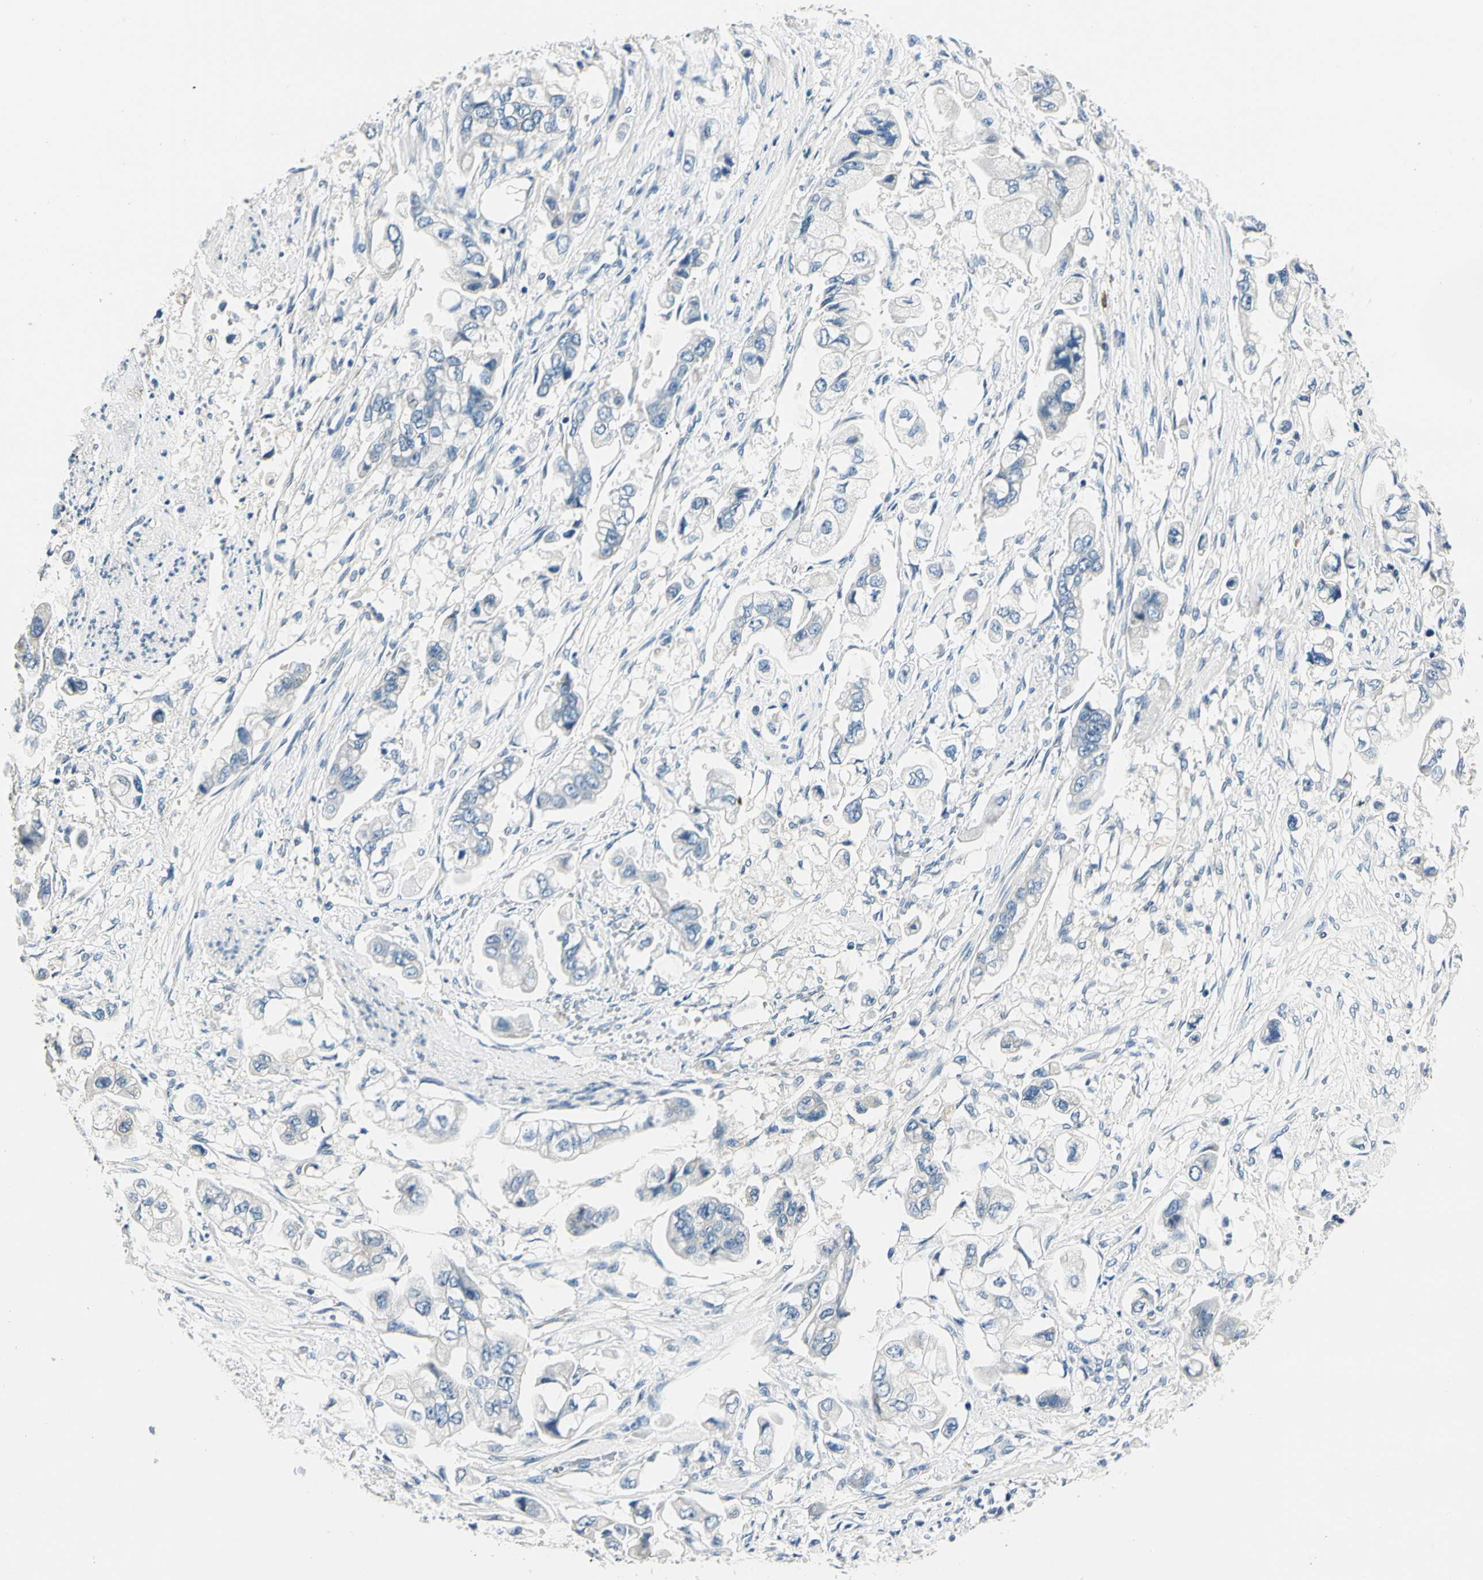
{"staining": {"intensity": "negative", "quantity": "none", "location": "none"}, "tissue": "stomach cancer", "cell_type": "Tumor cells", "image_type": "cancer", "snomed": [{"axis": "morphology", "description": "Adenocarcinoma, NOS"}, {"axis": "topography", "description": "Stomach"}], "caption": "High power microscopy histopathology image of an immunohistochemistry micrograph of adenocarcinoma (stomach), revealing no significant positivity in tumor cells.", "gene": "TGFBR3", "patient": {"sex": "male", "age": 62}}